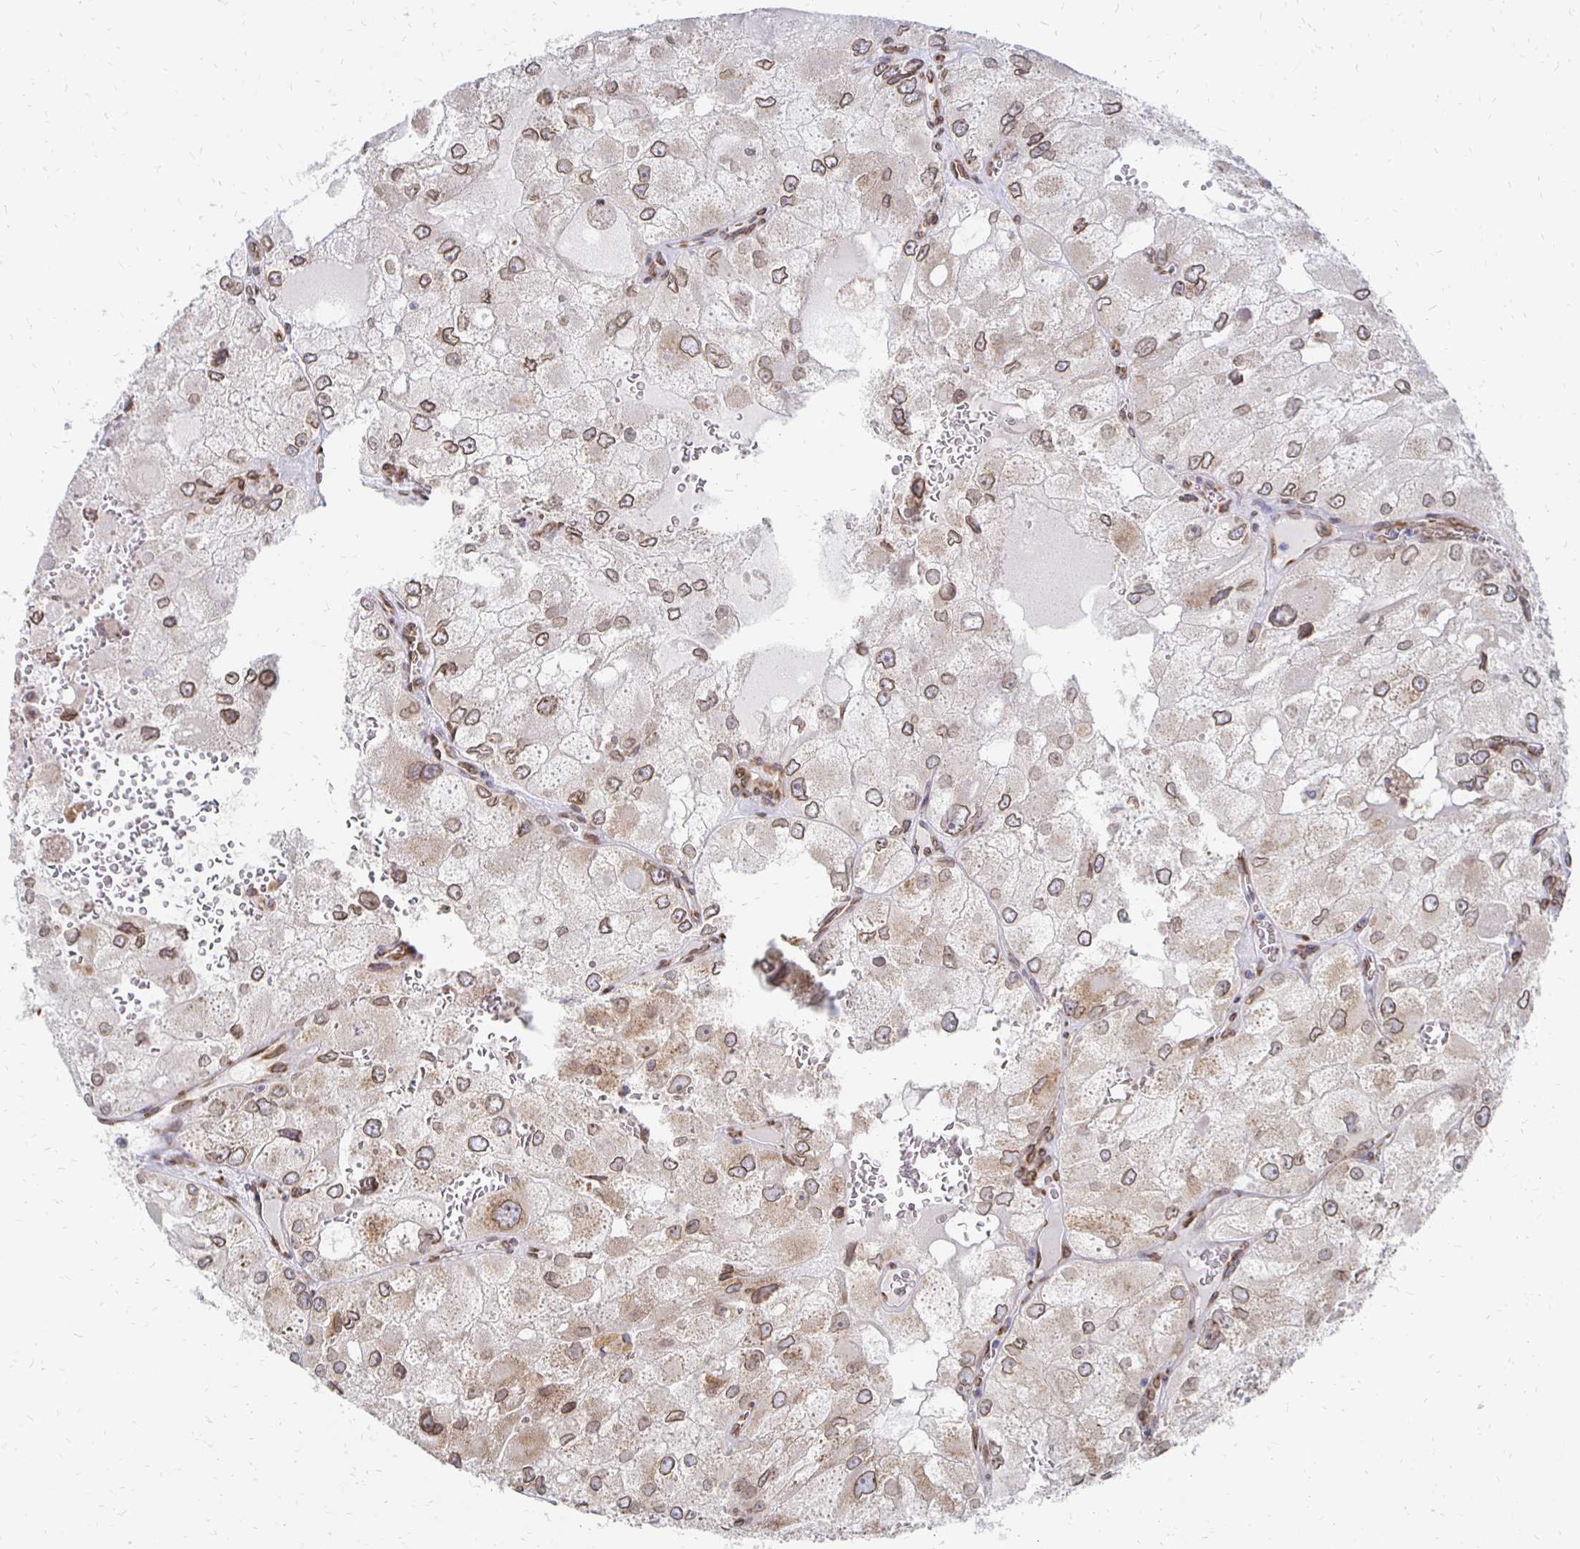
{"staining": {"intensity": "weak", "quantity": ">75%", "location": "cytoplasmic/membranous,nuclear"}, "tissue": "renal cancer", "cell_type": "Tumor cells", "image_type": "cancer", "snomed": [{"axis": "morphology", "description": "Adenocarcinoma, NOS"}, {"axis": "topography", "description": "Kidney"}], "caption": "Immunohistochemical staining of human renal cancer reveals weak cytoplasmic/membranous and nuclear protein positivity in about >75% of tumor cells.", "gene": "PELI3", "patient": {"sex": "female", "age": 70}}